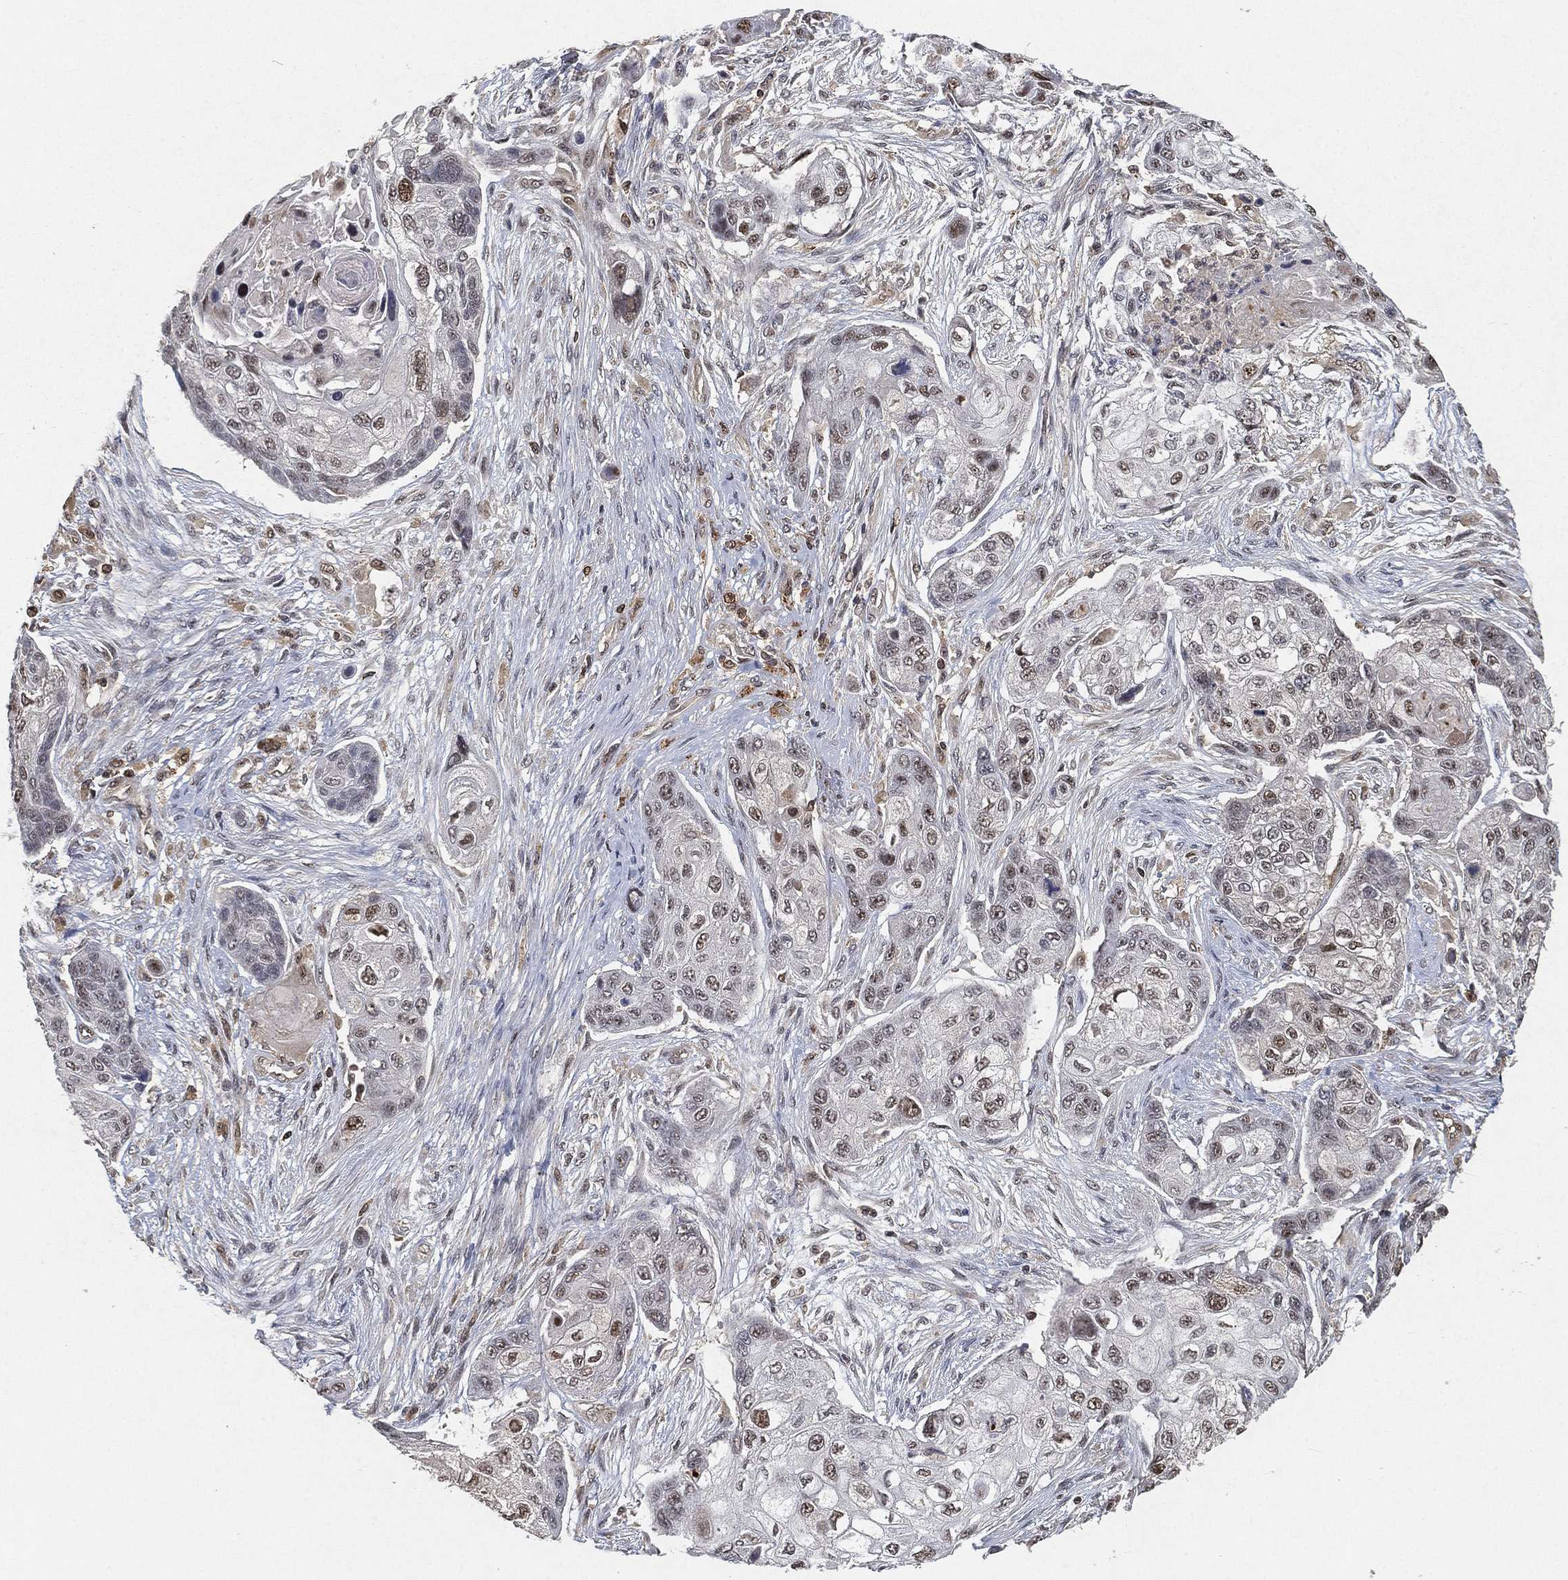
{"staining": {"intensity": "negative", "quantity": "none", "location": "none"}, "tissue": "lung cancer", "cell_type": "Tumor cells", "image_type": "cancer", "snomed": [{"axis": "morphology", "description": "Squamous cell carcinoma, NOS"}, {"axis": "topography", "description": "Lung"}], "caption": "Immunohistochemistry (IHC) micrograph of neoplastic tissue: lung cancer stained with DAB demonstrates no significant protein expression in tumor cells. The staining was performed using DAB (3,3'-diaminobenzidine) to visualize the protein expression in brown, while the nuclei were stained in blue with hematoxylin (Magnification: 20x).", "gene": "WDR26", "patient": {"sex": "male", "age": 69}}